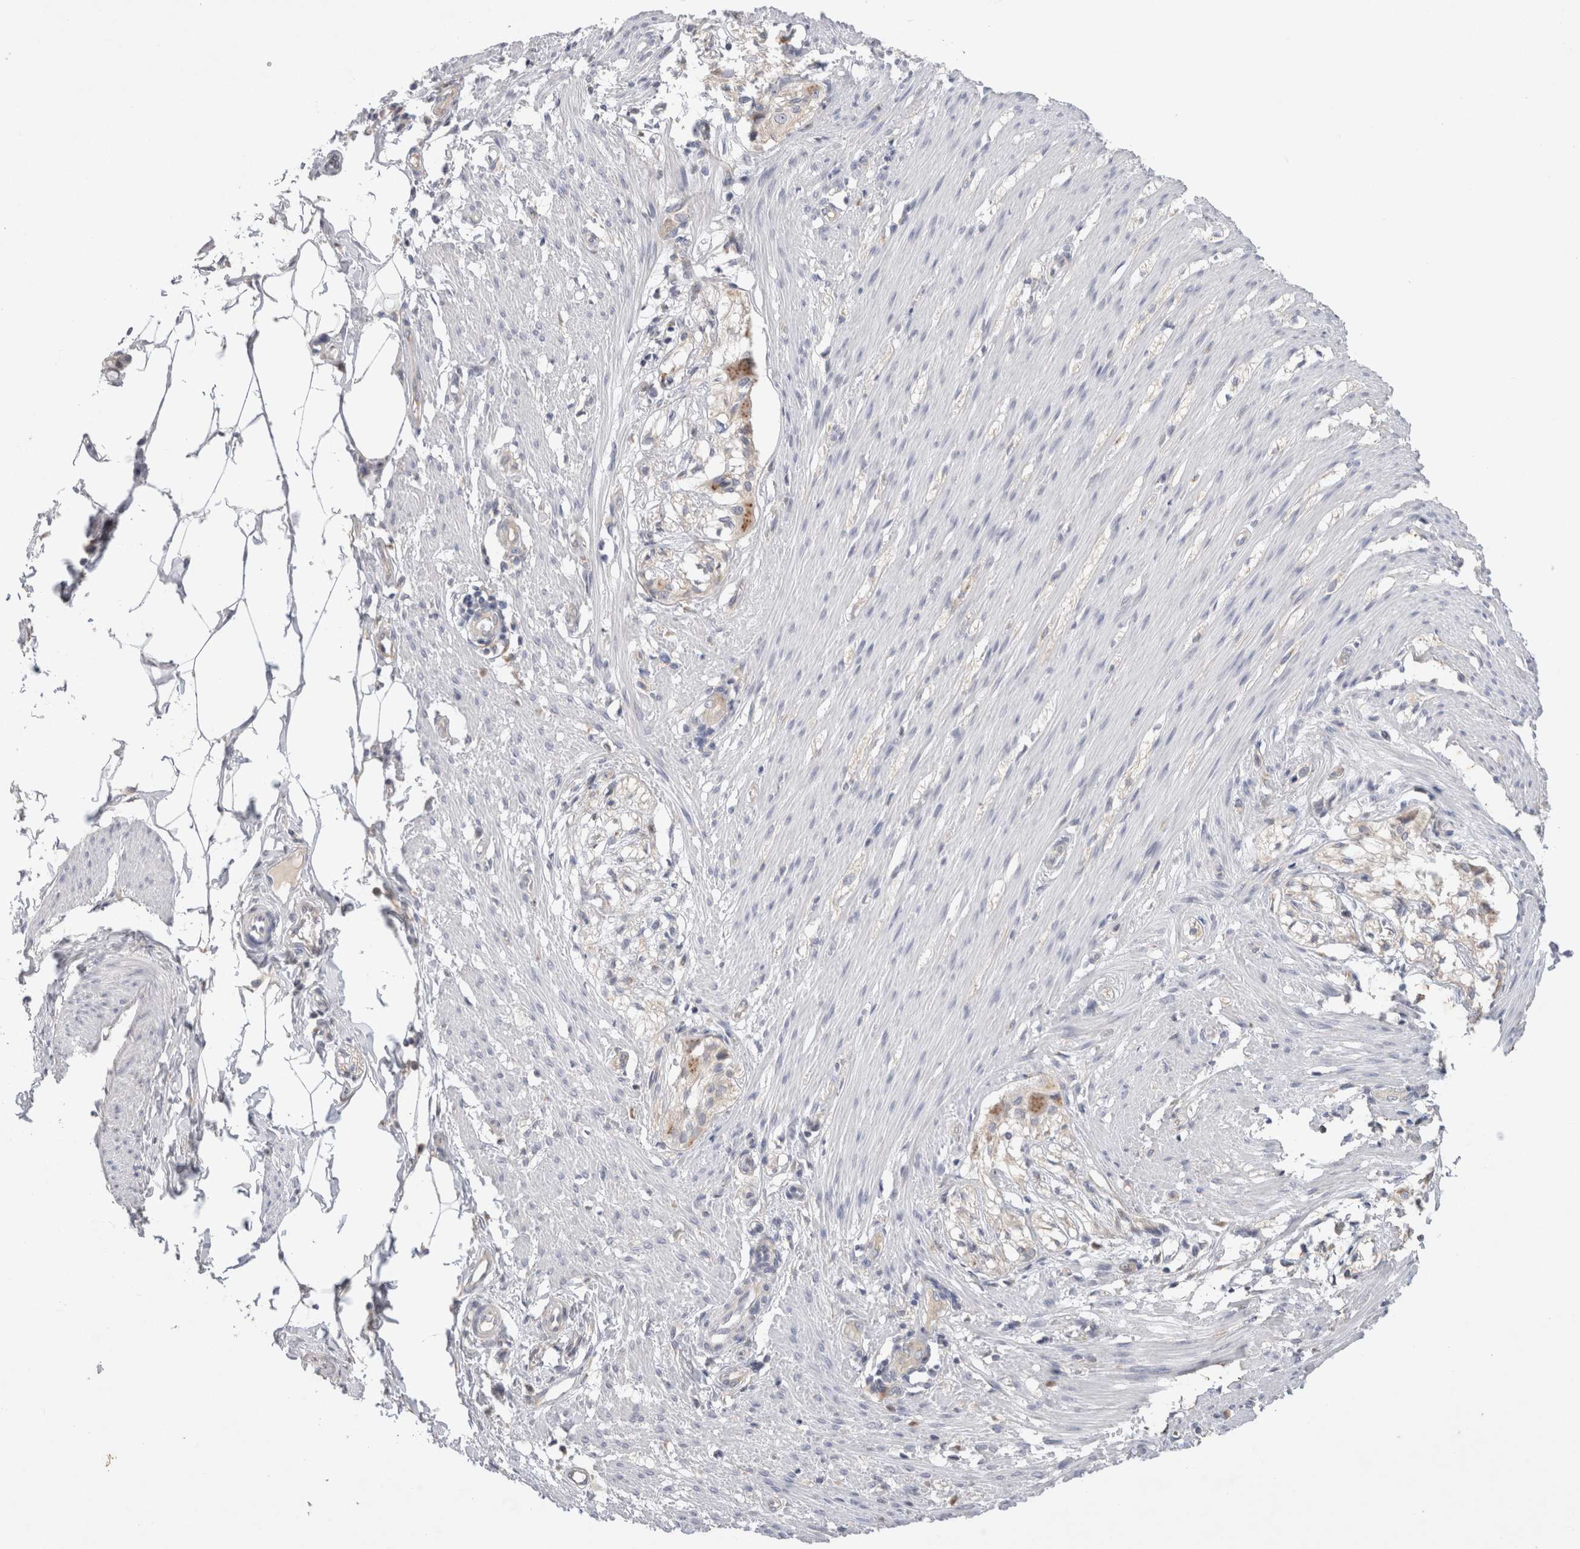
{"staining": {"intensity": "negative", "quantity": "none", "location": "none"}, "tissue": "smooth muscle", "cell_type": "Smooth muscle cells", "image_type": "normal", "snomed": [{"axis": "morphology", "description": "Normal tissue, NOS"}, {"axis": "morphology", "description": "Adenocarcinoma, NOS"}, {"axis": "topography", "description": "Smooth muscle"}, {"axis": "topography", "description": "Colon"}], "caption": "This is a image of immunohistochemistry staining of normal smooth muscle, which shows no expression in smooth muscle cells.", "gene": "GAS1", "patient": {"sex": "male", "age": 14}}